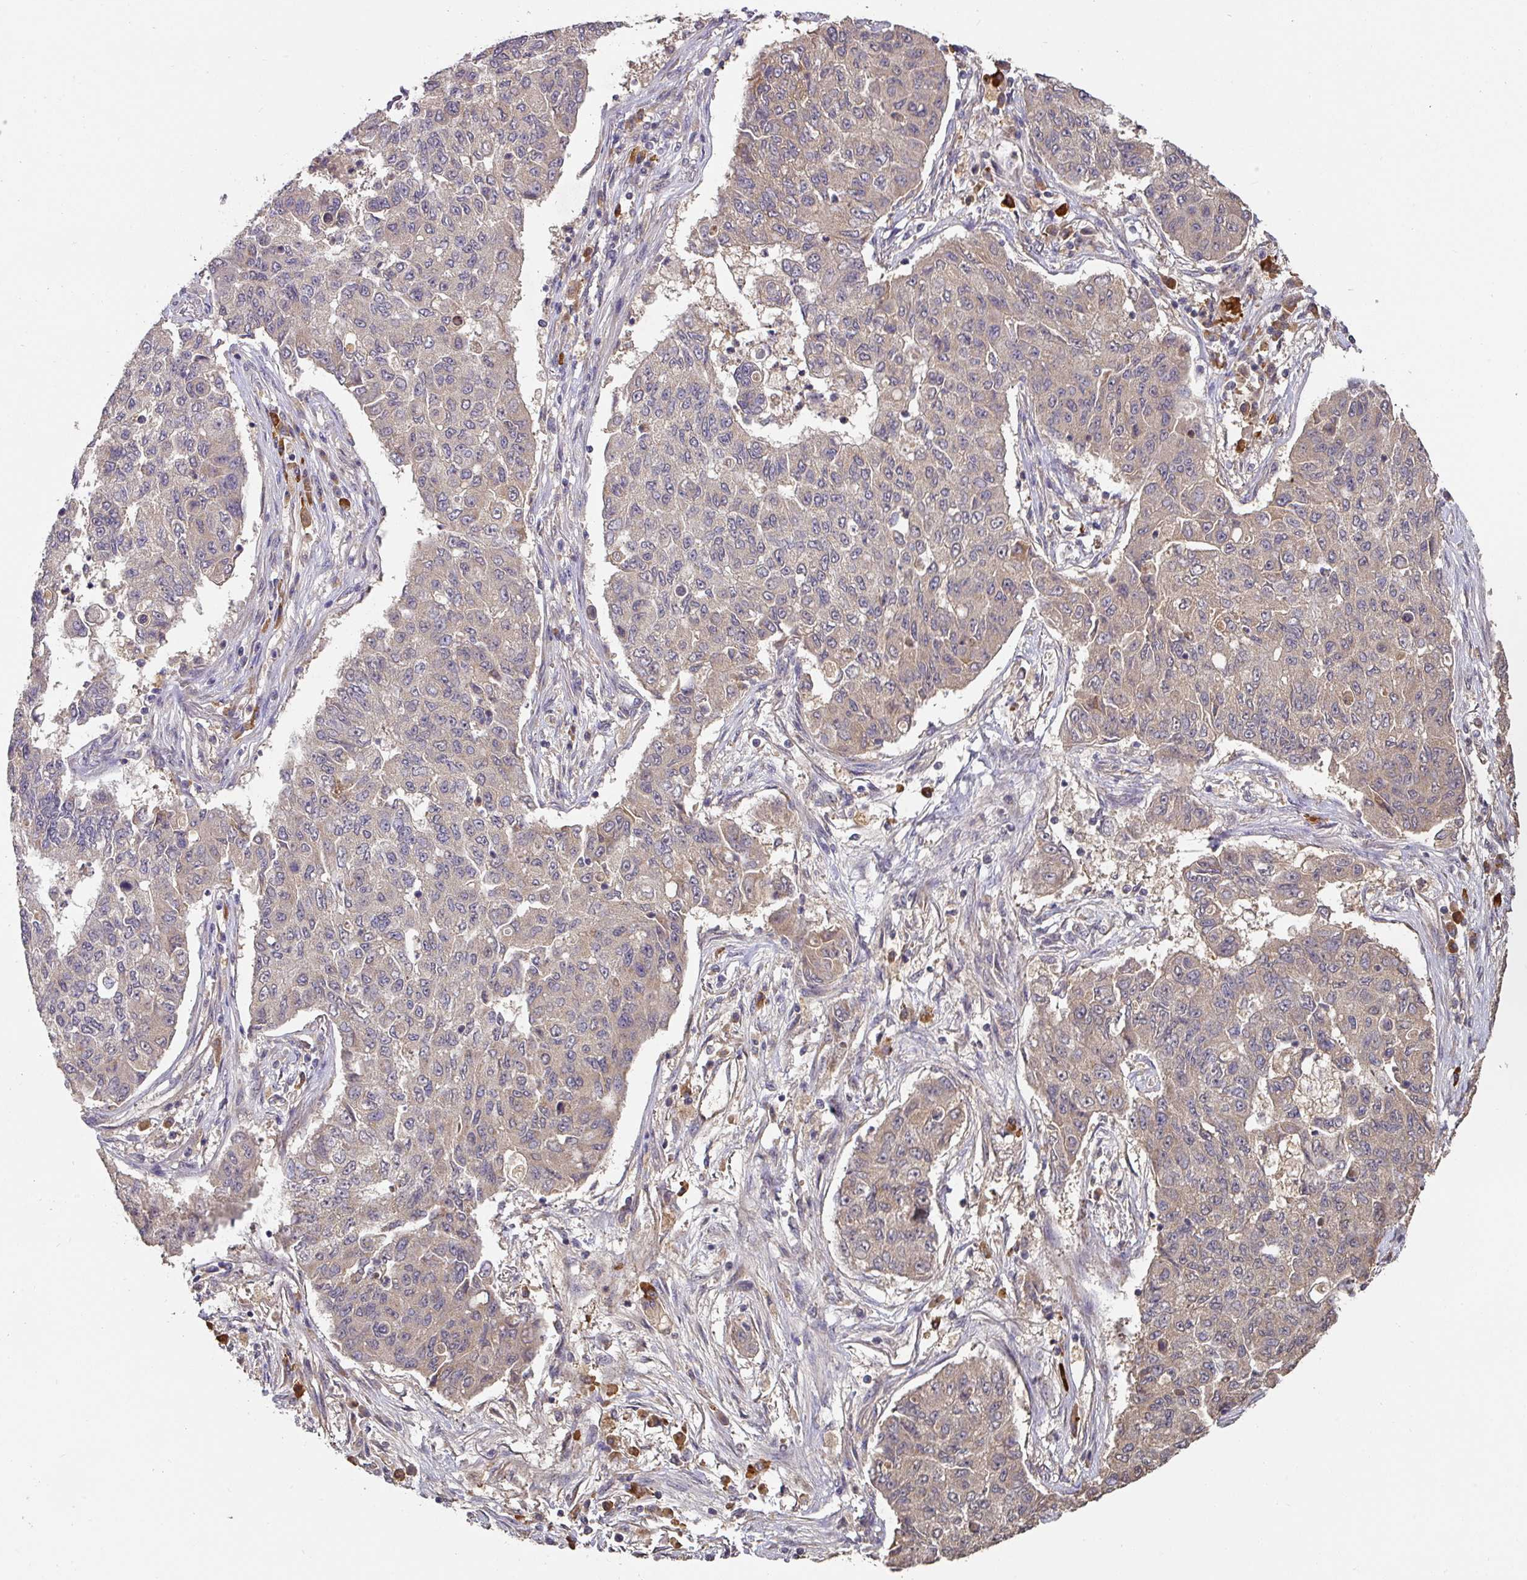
{"staining": {"intensity": "weak", "quantity": "25%-75%", "location": "cytoplasmic/membranous"}, "tissue": "lung cancer", "cell_type": "Tumor cells", "image_type": "cancer", "snomed": [{"axis": "morphology", "description": "Squamous cell carcinoma, NOS"}, {"axis": "topography", "description": "Lung"}], "caption": "A low amount of weak cytoplasmic/membranous positivity is present in about 25%-75% of tumor cells in lung cancer (squamous cell carcinoma) tissue.", "gene": "ACVR2B", "patient": {"sex": "male", "age": 74}}